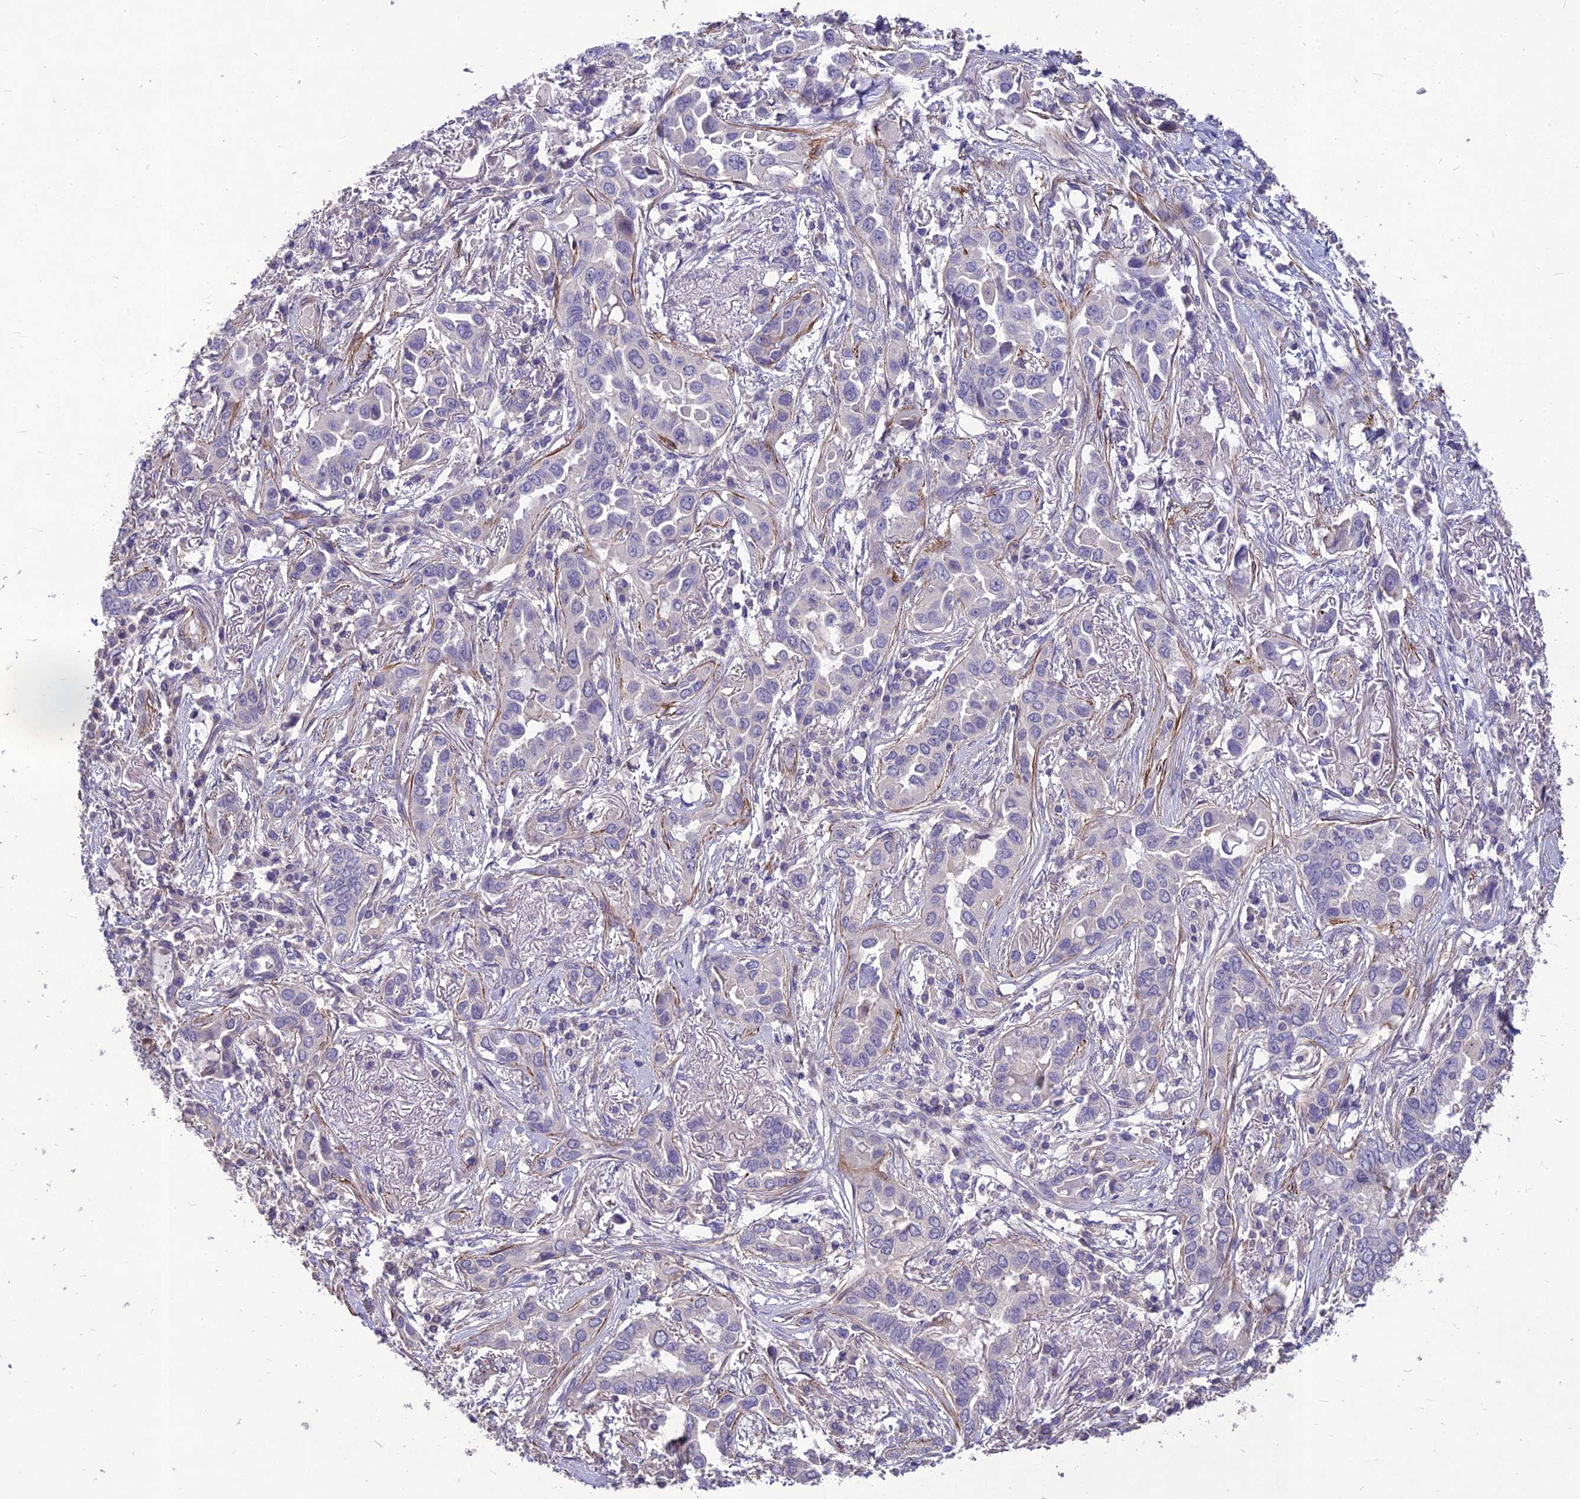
{"staining": {"intensity": "negative", "quantity": "none", "location": "none"}, "tissue": "lung cancer", "cell_type": "Tumor cells", "image_type": "cancer", "snomed": [{"axis": "morphology", "description": "Adenocarcinoma, NOS"}, {"axis": "topography", "description": "Lung"}], "caption": "DAB (3,3'-diaminobenzidine) immunohistochemical staining of human lung cancer demonstrates no significant positivity in tumor cells.", "gene": "CLUH", "patient": {"sex": "female", "age": 76}}